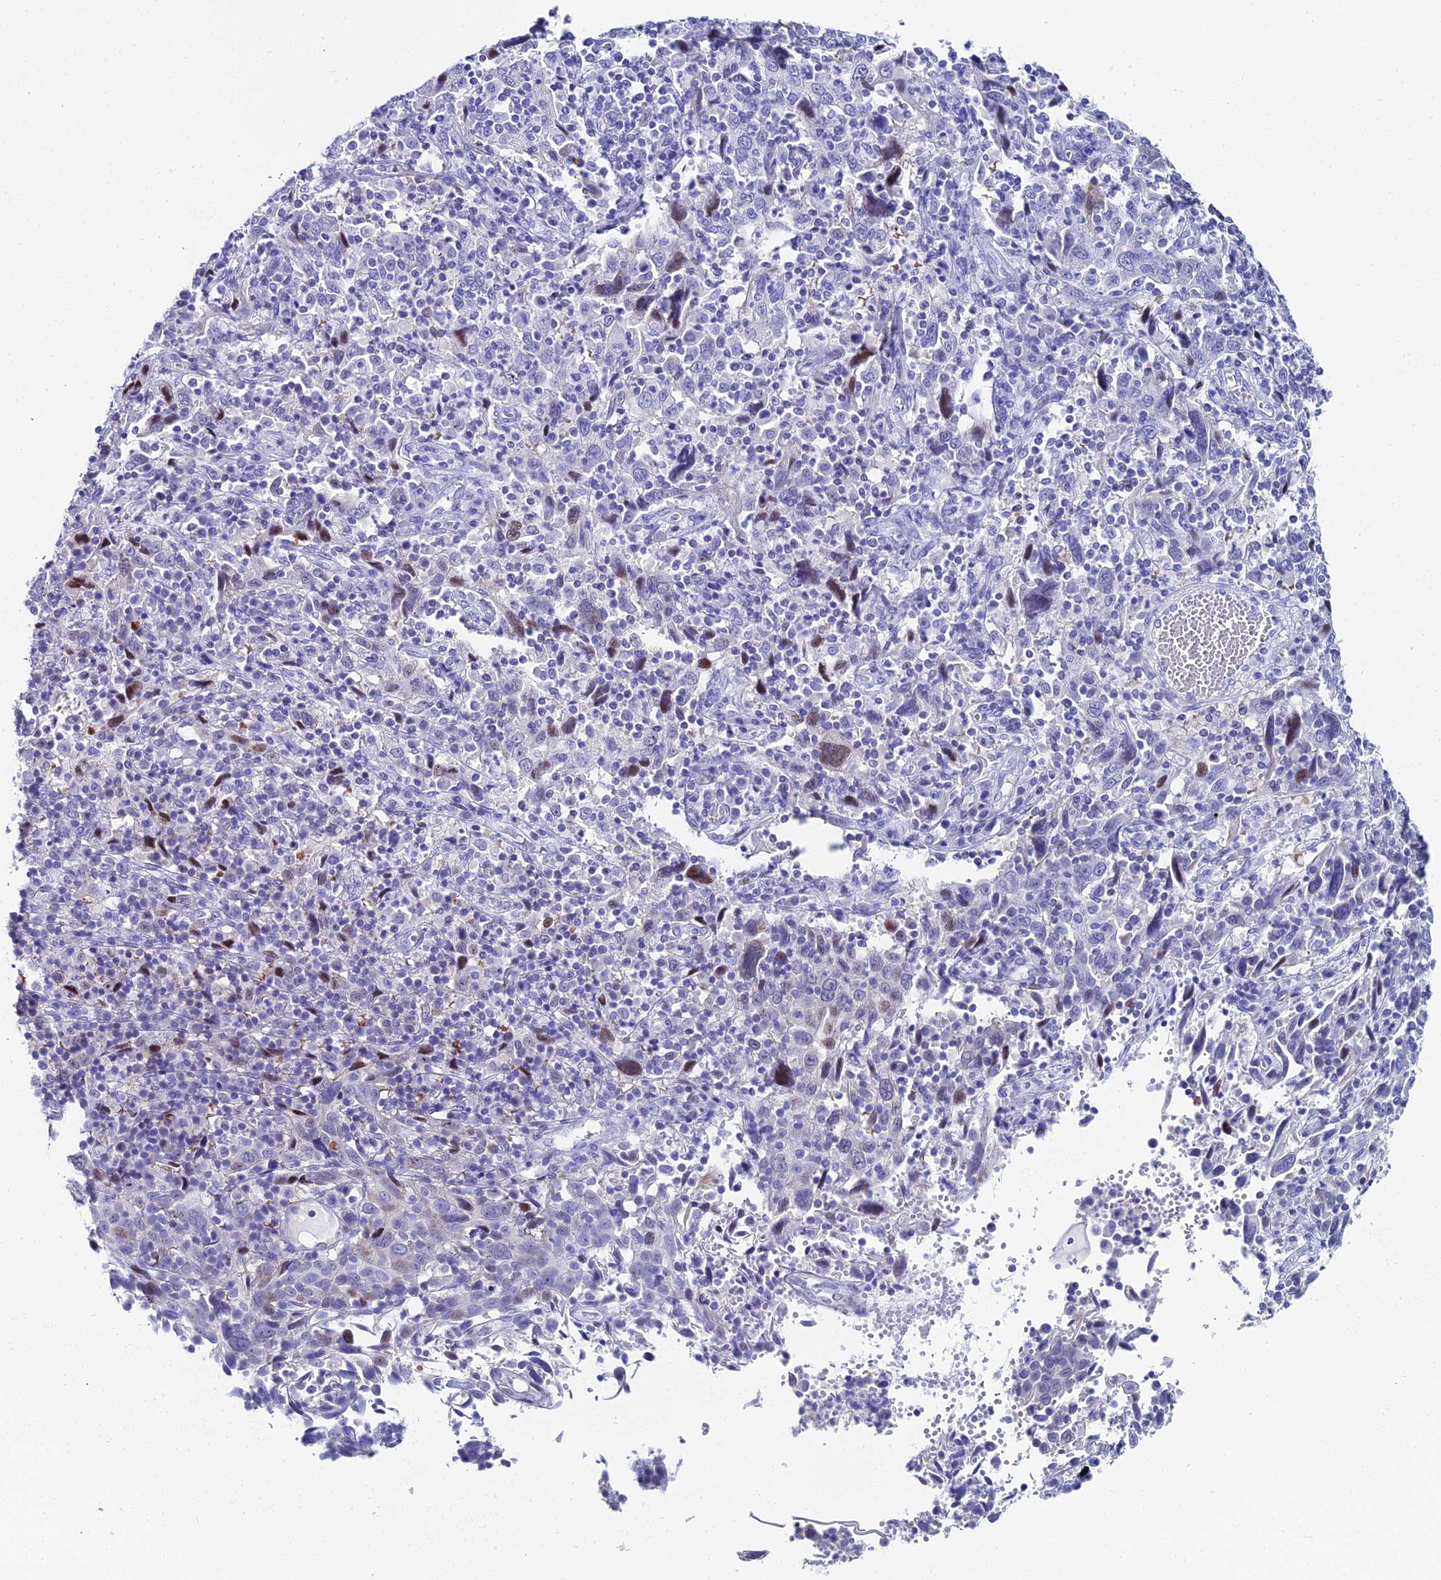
{"staining": {"intensity": "moderate", "quantity": "<25%", "location": "nuclear"}, "tissue": "cervical cancer", "cell_type": "Tumor cells", "image_type": "cancer", "snomed": [{"axis": "morphology", "description": "Squamous cell carcinoma, NOS"}, {"axis": "topography", "description": "Cervix"}], "caption": "Immunohistochemistry staining of cervical squamous cell carcinoma, which displays low levels of moderate nuclear staining in about <25% of tumor cells indicating moderate nuclear protein positivity. The staining was performed using DAB (3,3'-diaminobenzidine) (brown) for protein detection and nuclei were counterstained in hematoxylin (blue).", "gene": "HSPA1L", "patient": {"sex": "female", "age": 46}}